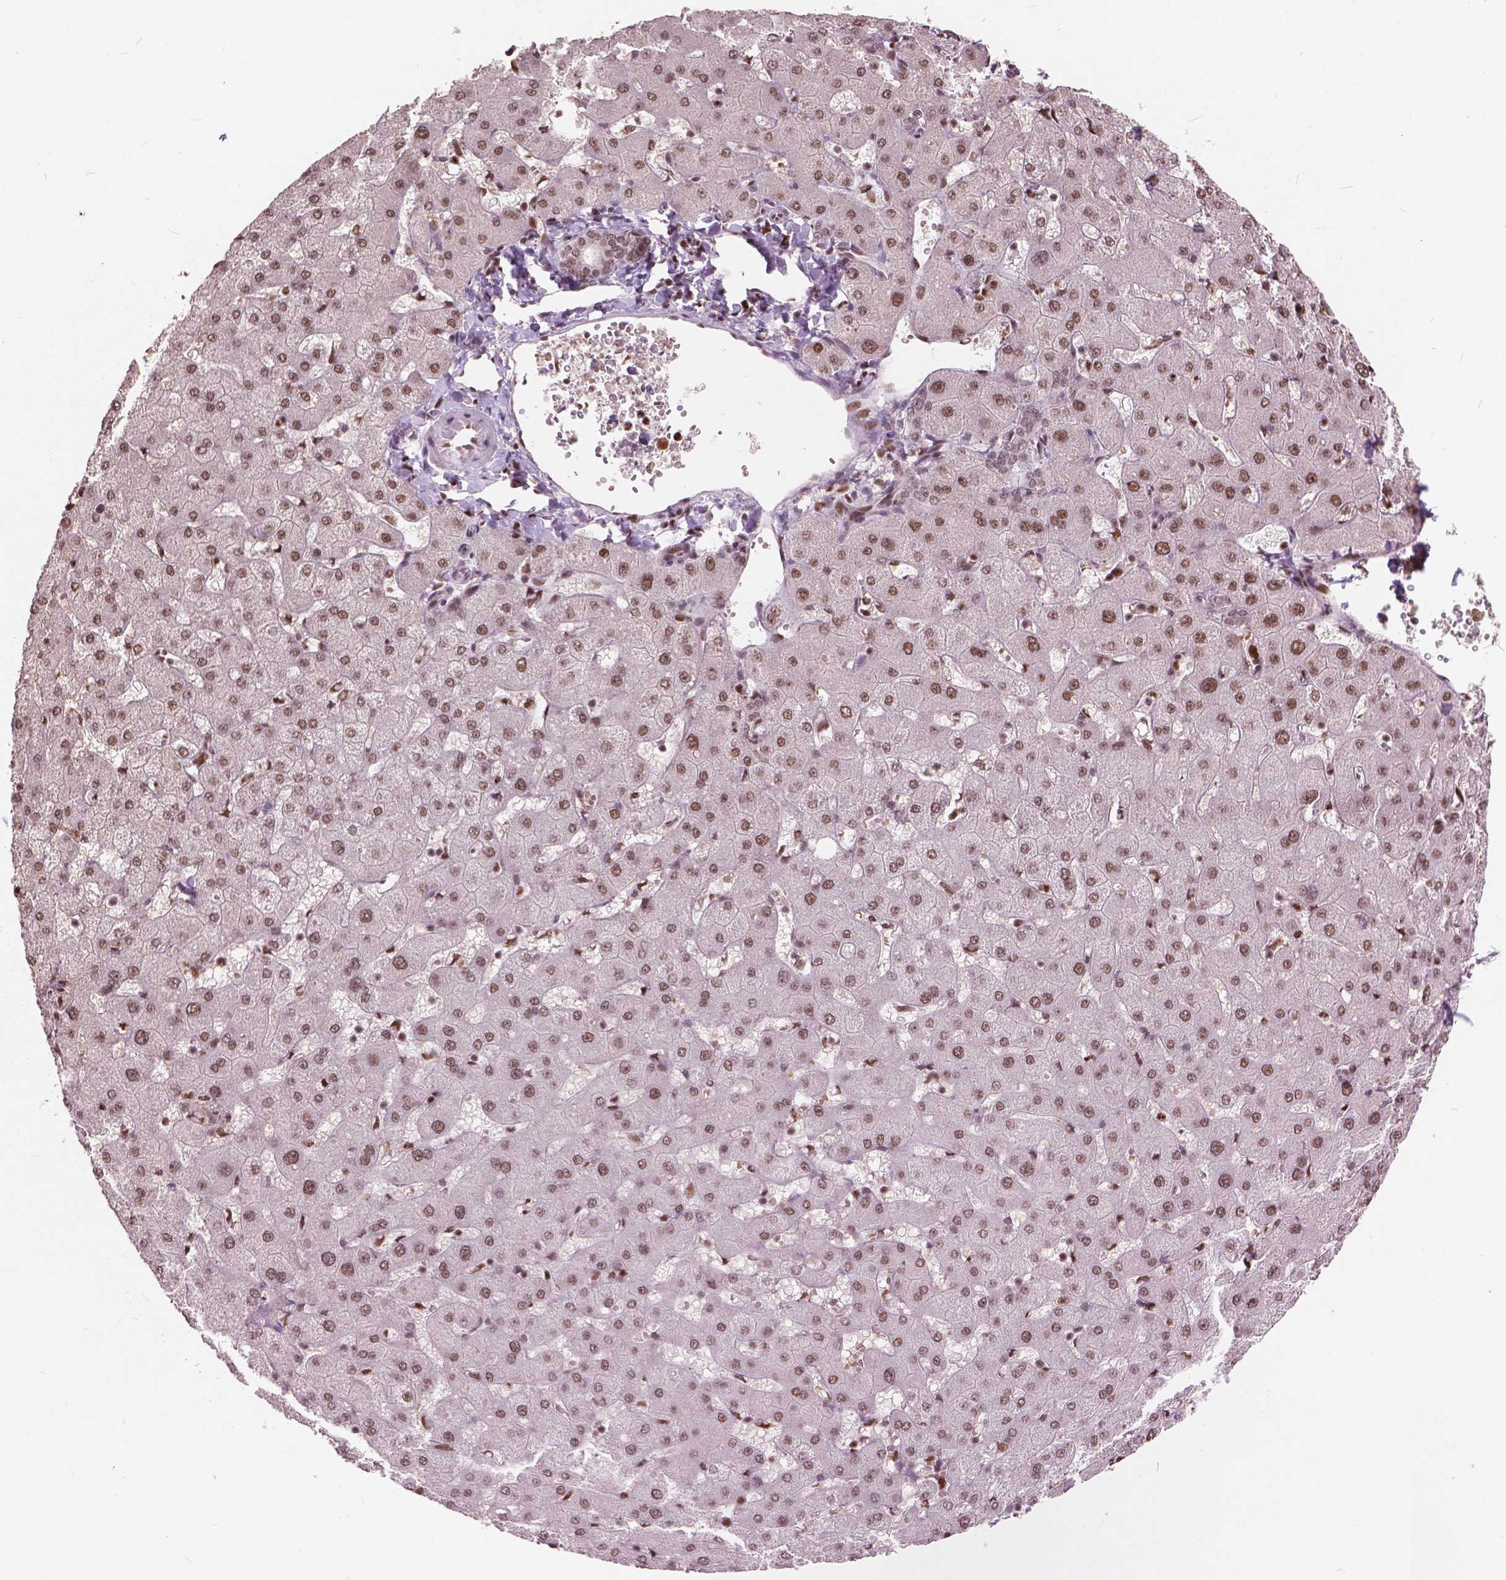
{"staining": {"intensity": "weak", "quantity": ">75%", "location": "nuclear"}, "tissue": "liver", "cell_type": "Cholangiocytes", "image_type": "normal", "snomed": [{"axis": "morphology", "description": "Normal tissue, NOS"}, {"axis": "topography", "description": "Liver"}], "caption": "Brown immunohistochemical staining in normal liver reveals weak nuclear staining in about >75% of cholangiocytes. The staining was performed using DAB, with brown indicating positive protein expression. Nuclei are stained blue with hematoxylin.", "gene": "ANP32A", "patient": {"sex": "female", "age": 63}}